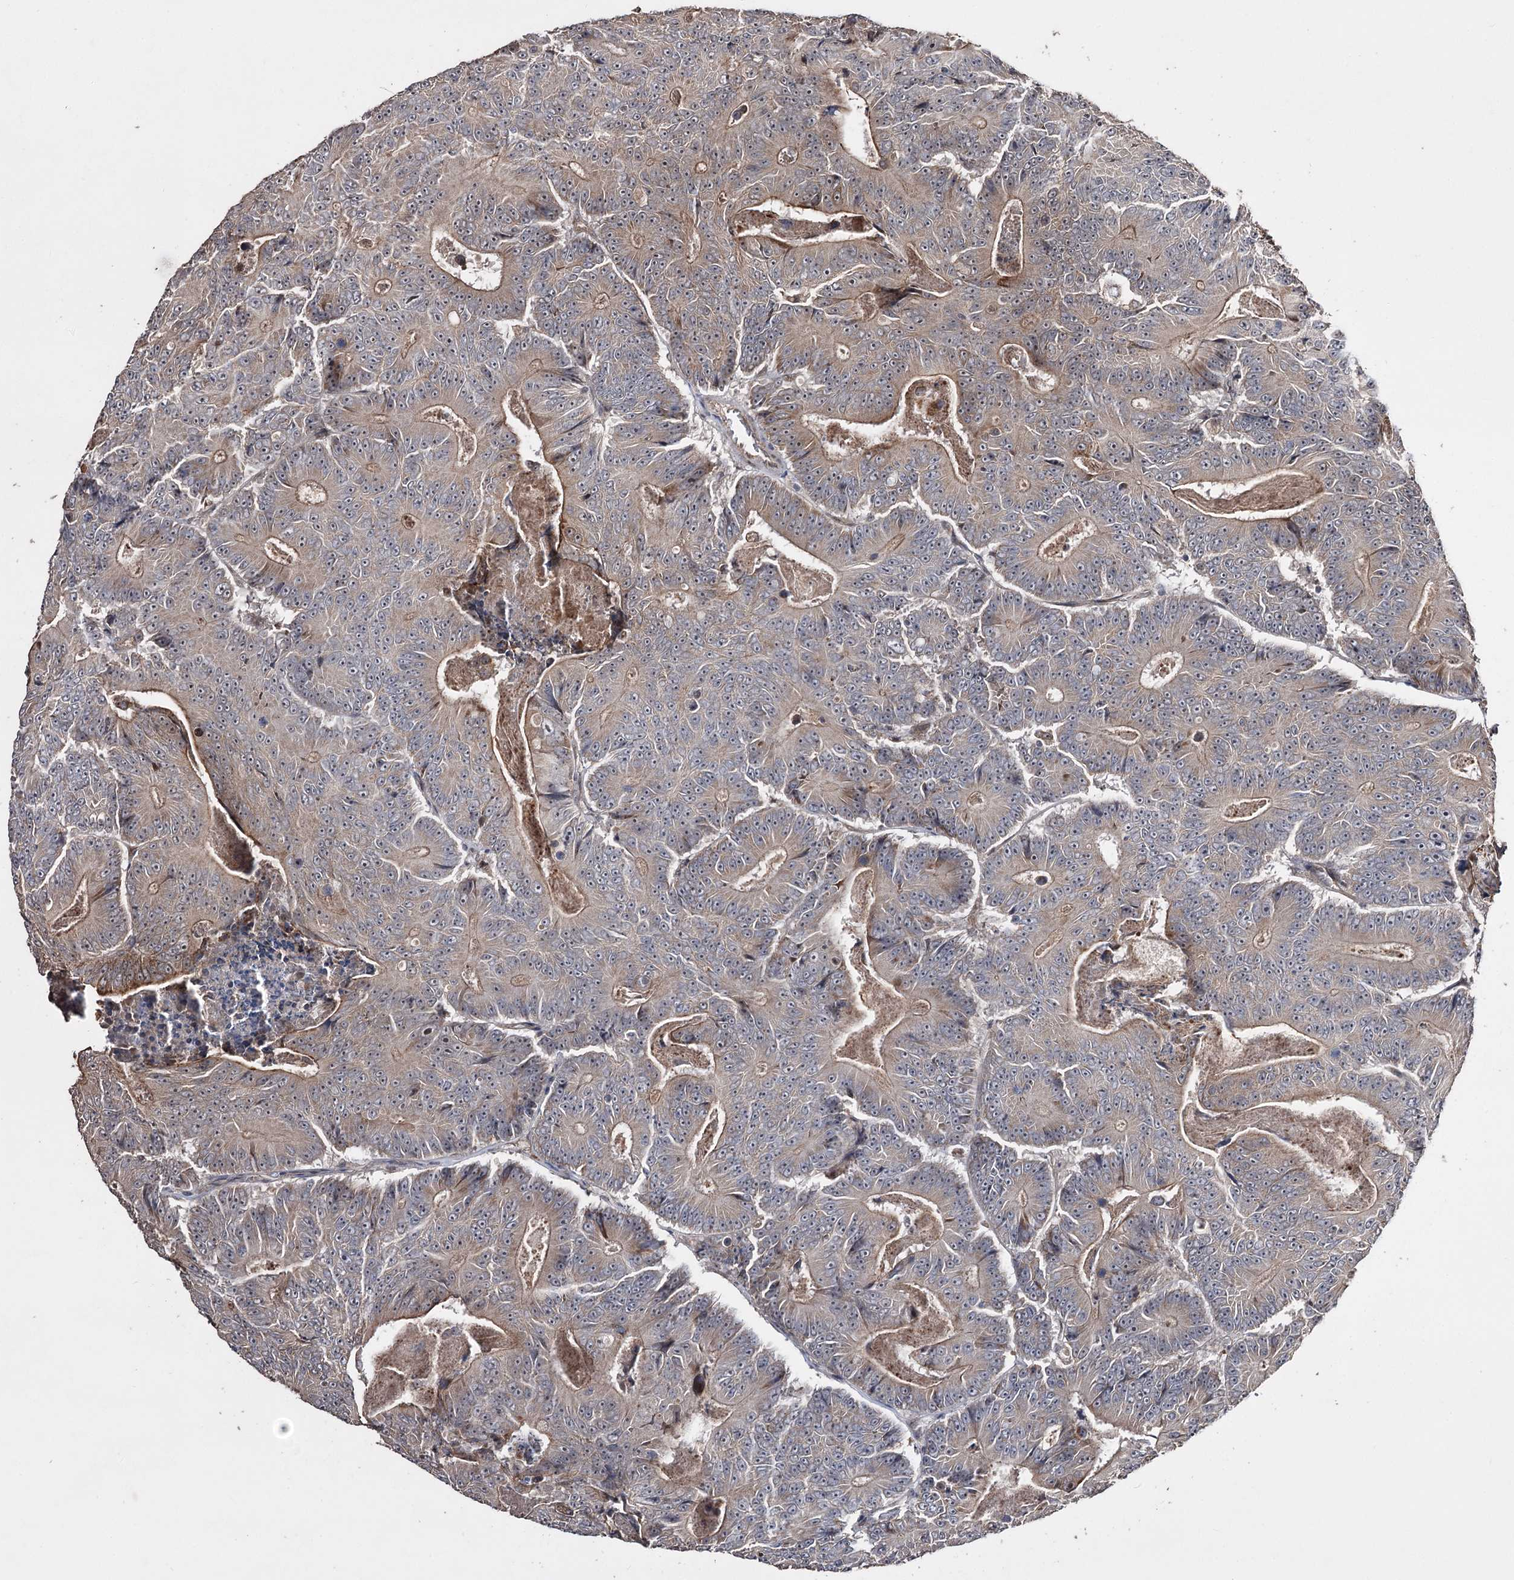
{"staining": {"intensity": "moderate", "quantity": ">75%", "location": "cytoplasmic/membranous"}, "tissue": "colorectal cancer", "cell_type": "Tumor cells", "image_type": "cancer", "snomed": [{"axis": "morphology", "description": "Adenocarcinoma, NOS"}, {"axis": "topography", "description": "Colon"}], "caption": "Brown immunohistochemical staining in human colorectal adenocarcinoma exhibits moderate cytoplasmic/membranous positivity in about >75% of tumor cells. Using DAB (brown) and hematoxylin (blue) stains, captured at high magnification using brightfield microscopy.", "gene": "CPNE8", "patient": {"sex": "male", "age": 83}}